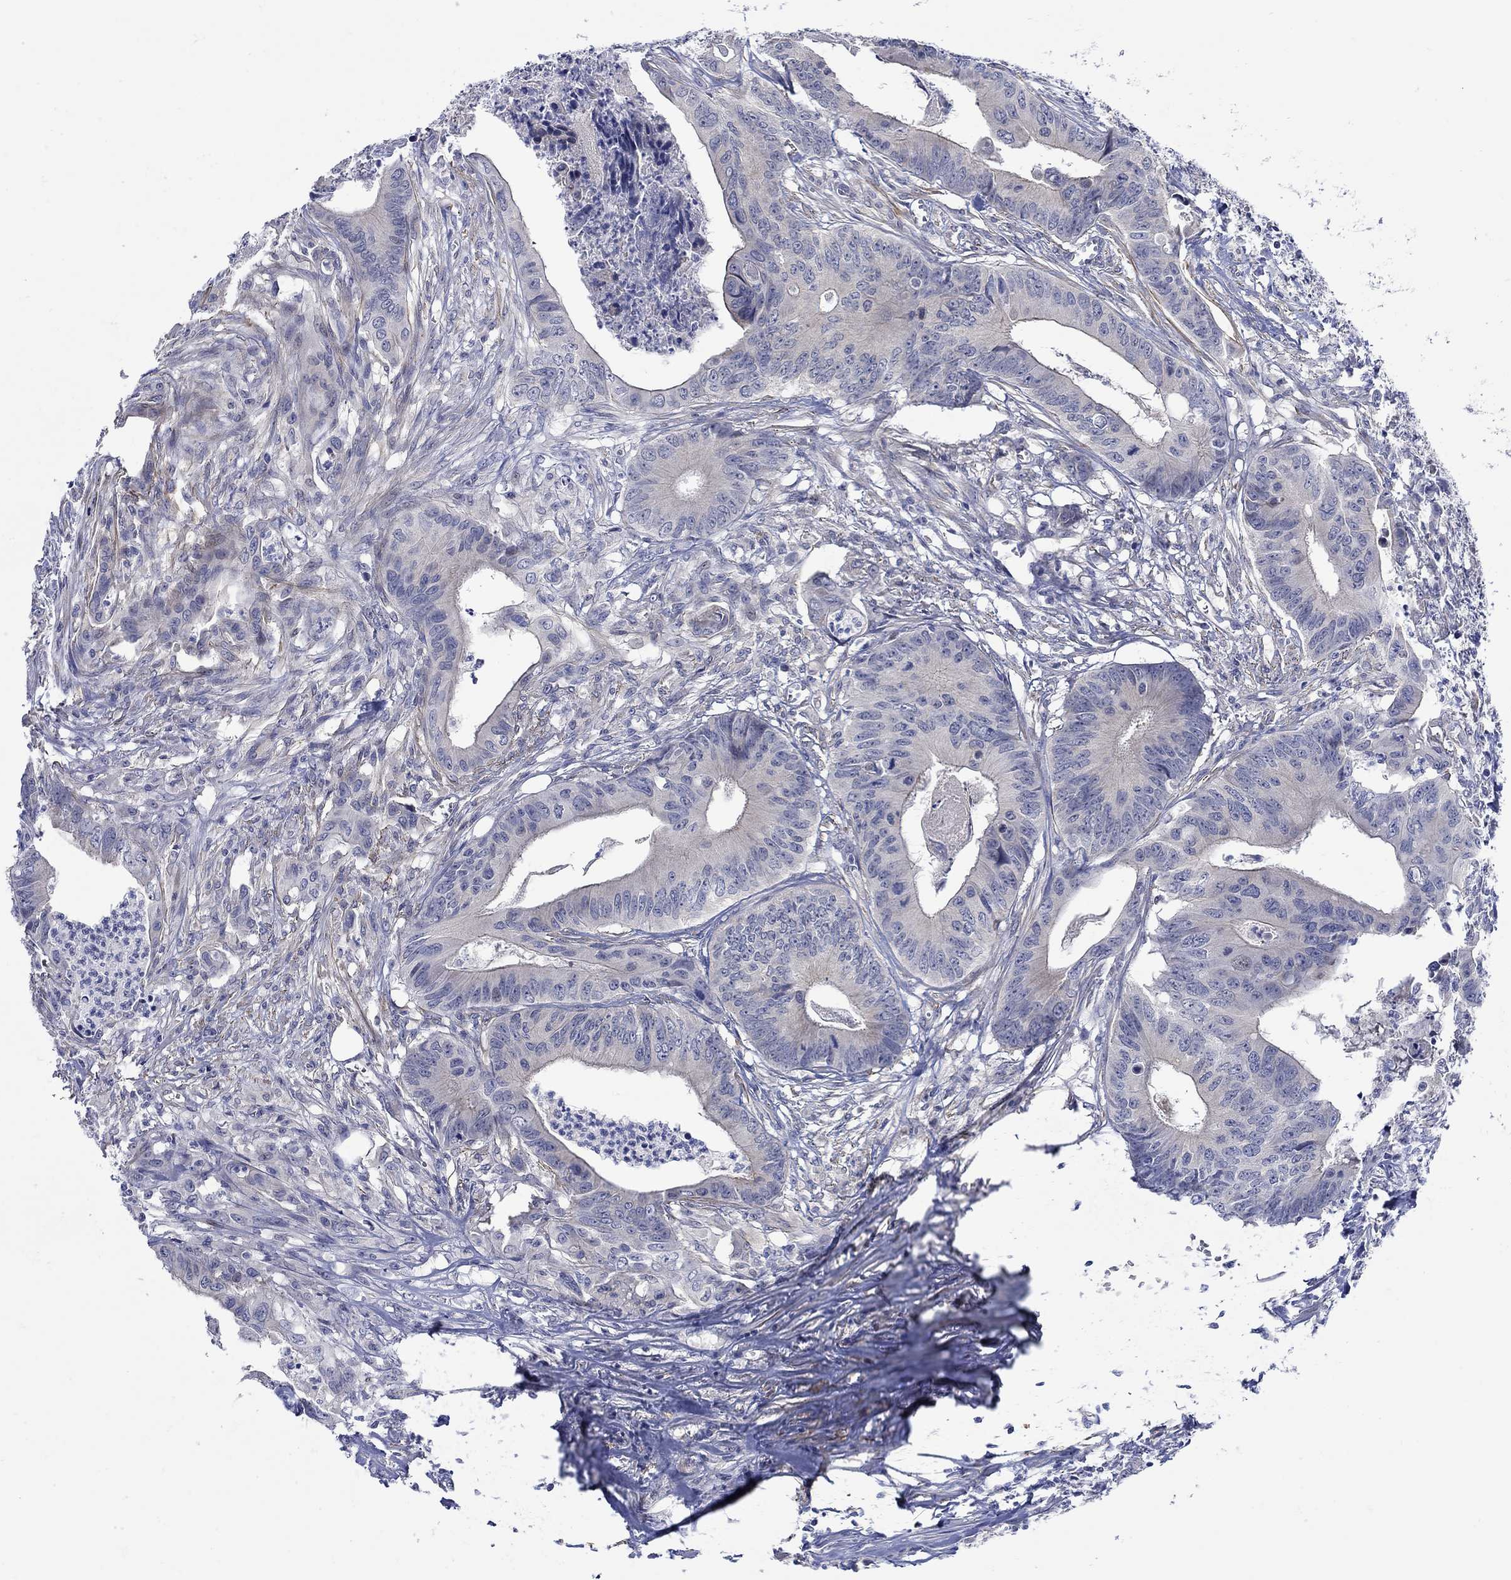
{"staining": {"intensity": "weak", "quantity": "<25%", "location": "cytoplasmic/membranous"}, "tissue": "colorectal cancer", "cell_type": "Tumor cells", "image_type": "cancer", "snomed": [{"axis": "morphology", "description": "Adenocarcinoma, NOS"}, {"axis": "topography", "description": "Colon"}], "caption": "The histopathology image shows no staining of tumor cells in colorectal cancer (adenocarcinoma).", "gene": "SCN7A", "patient": {"sex": "male", "age": 84}}